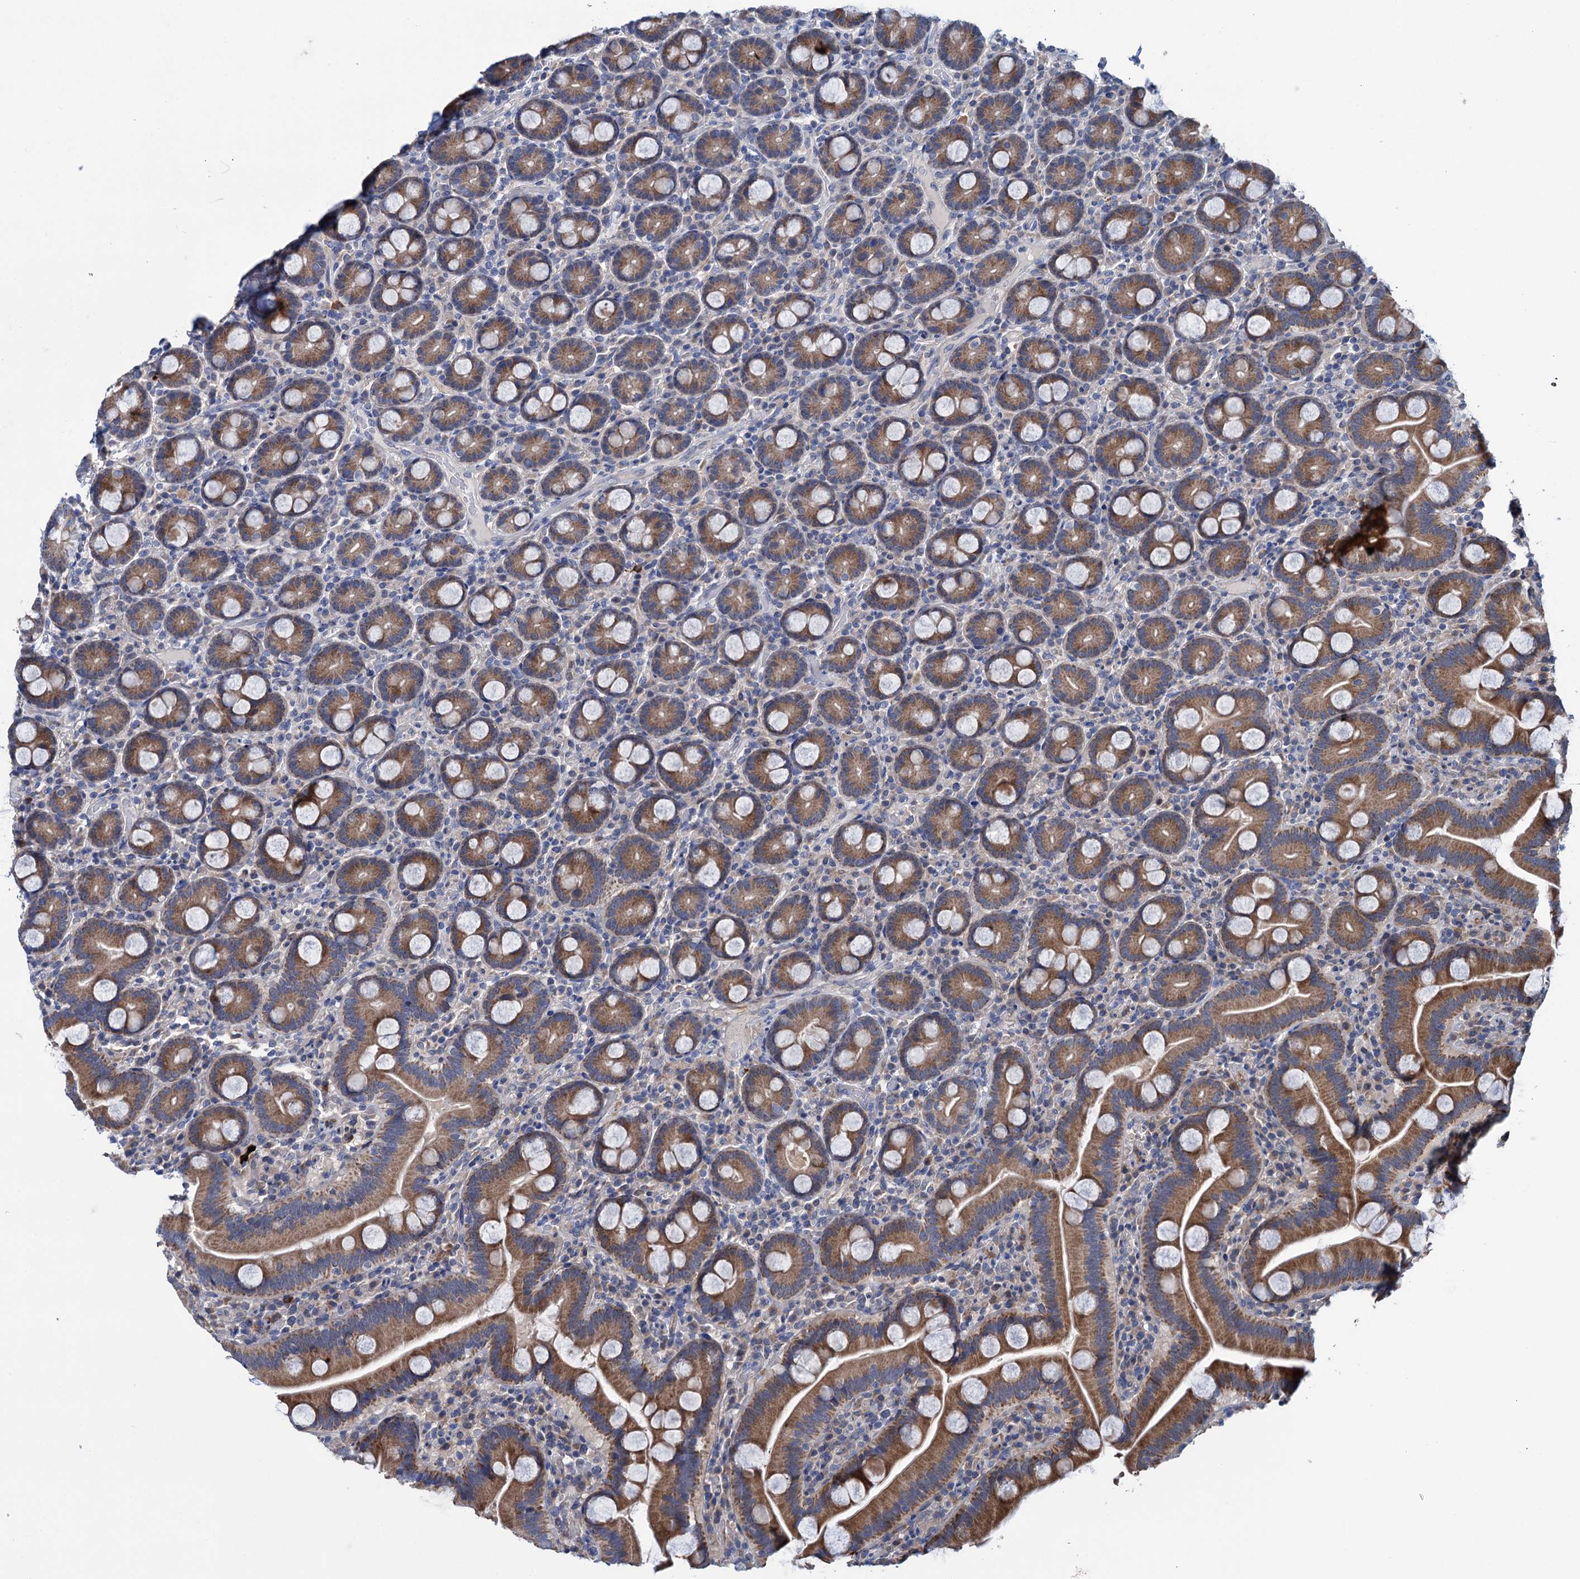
{"staining": {"intensity": "moderate", "quantity": ">75%", "location": "cytoplasmic/membranous"}, "tissue": "duodenum", "cell_type": "Glandular cells", "image_type": "normal", "snomed": [{"axis": "morphology", "description": "Normal tissue, NOS"}, {"axis": "topography", "description": "Duodenum"}], "caption": "High-magnification brightfield microscopy of benign duodenum stained with DAB (3,3'-diaminobenzidine) (brown) and counterstained with hematoxylin (blue). glandular cells exhibit moderate cytoplasmic/membranous expression is identified in about>75% of cells.", "gene": "EYA4", "patient": {"sex": "male", "age": 55}}